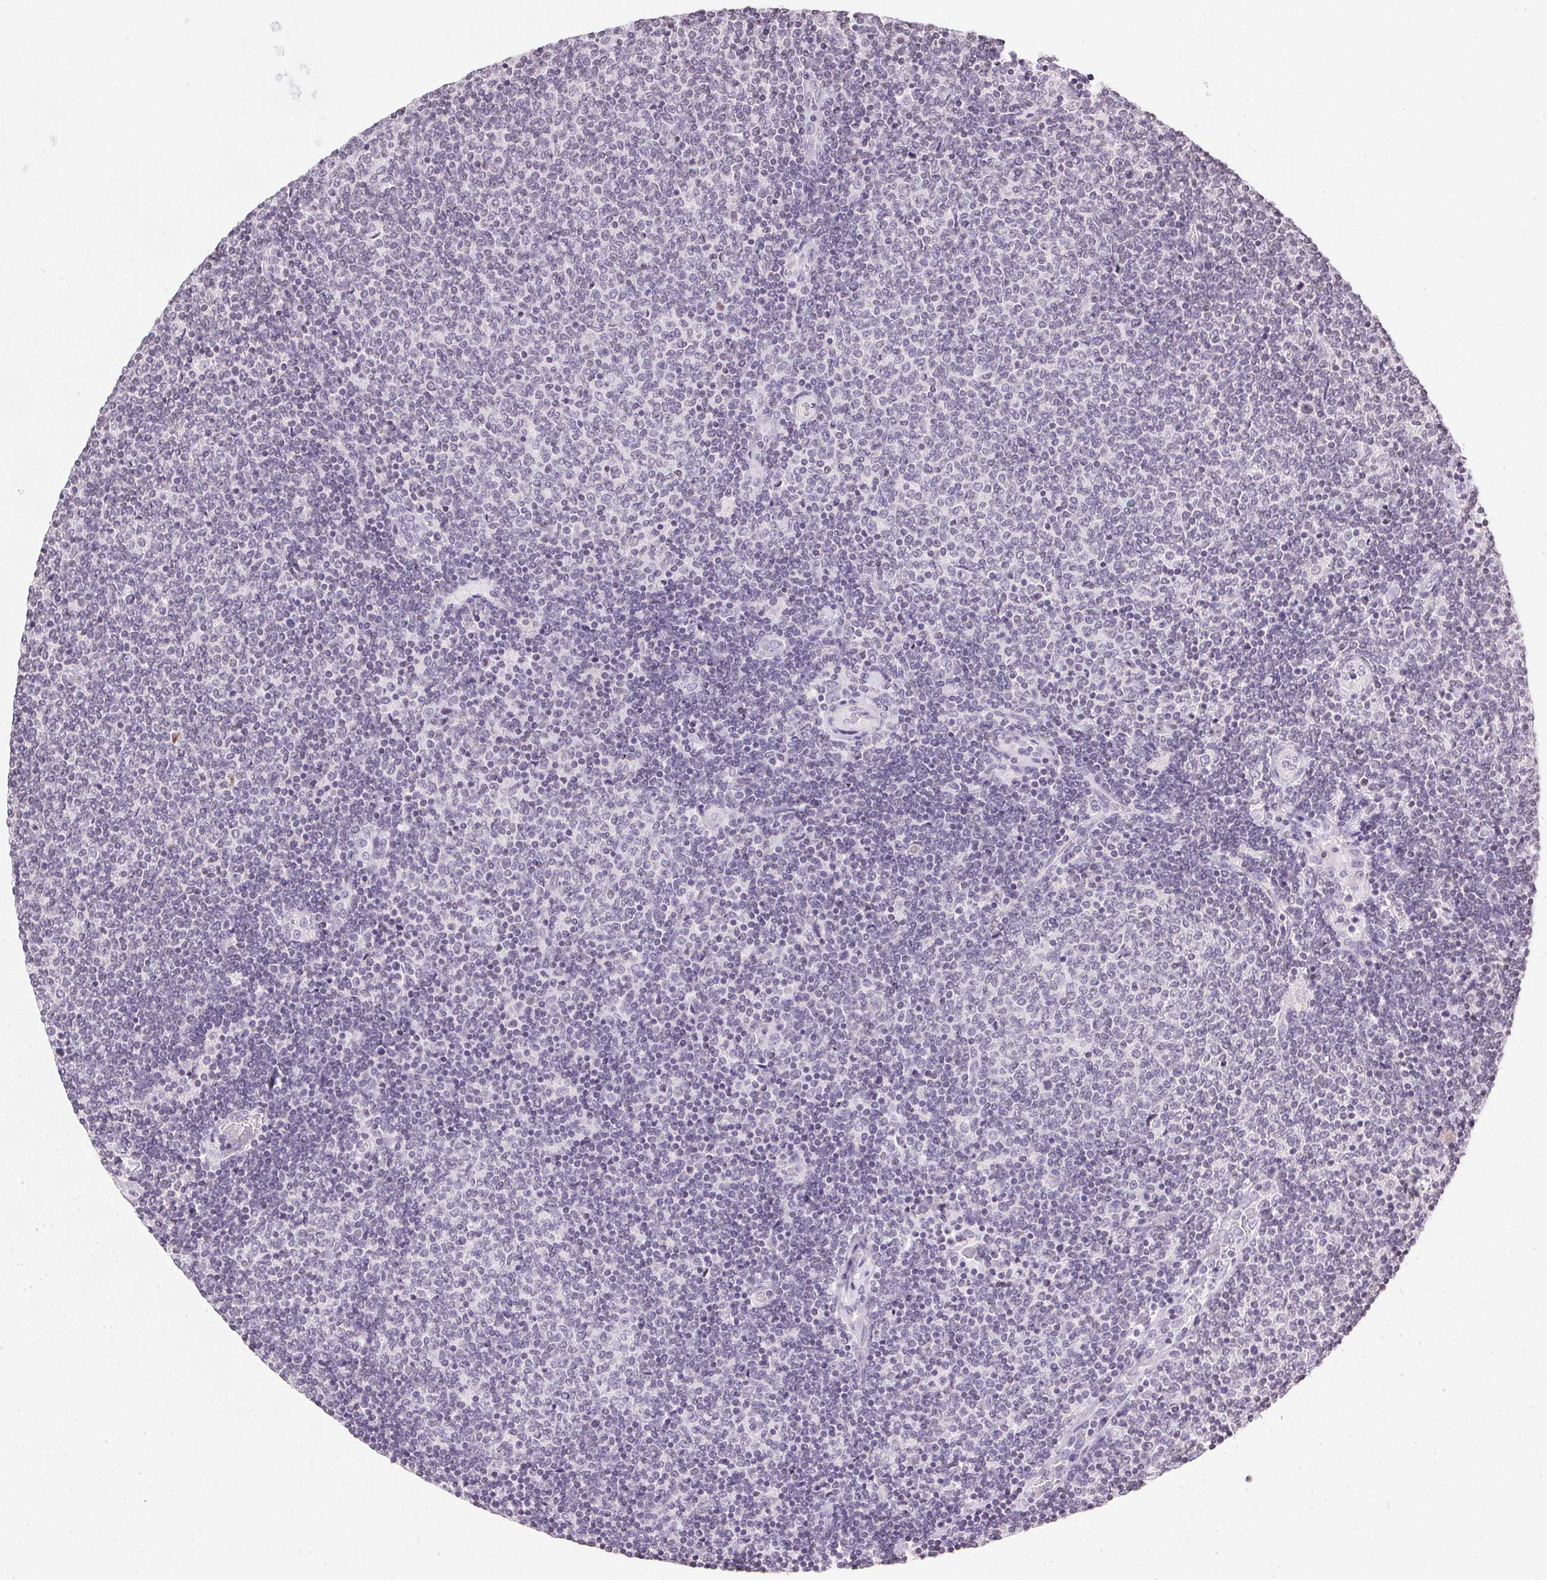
{"staining": {"intensity": "negative", "quantity": "none", "location": "none"}, "tissue": "lymphoma", "cell_type": "Tumor cells", "image_type": "cancer", "snomed": [{"axis": "morphology", "description": "Malignant lymphoma, non-Hodgkin's type, Low grade"}, {"axis": "topography", "description": "Lymph node"}], "caption": "Tumor cells are negative for protein expression in human lymphoma. Brightfield microscopy of IHC stained with DAB (brown) and hematoxylin (blue), captured at high magnification.", "gene": "PRL", "patient": {"sex": "male", "age": 52}}